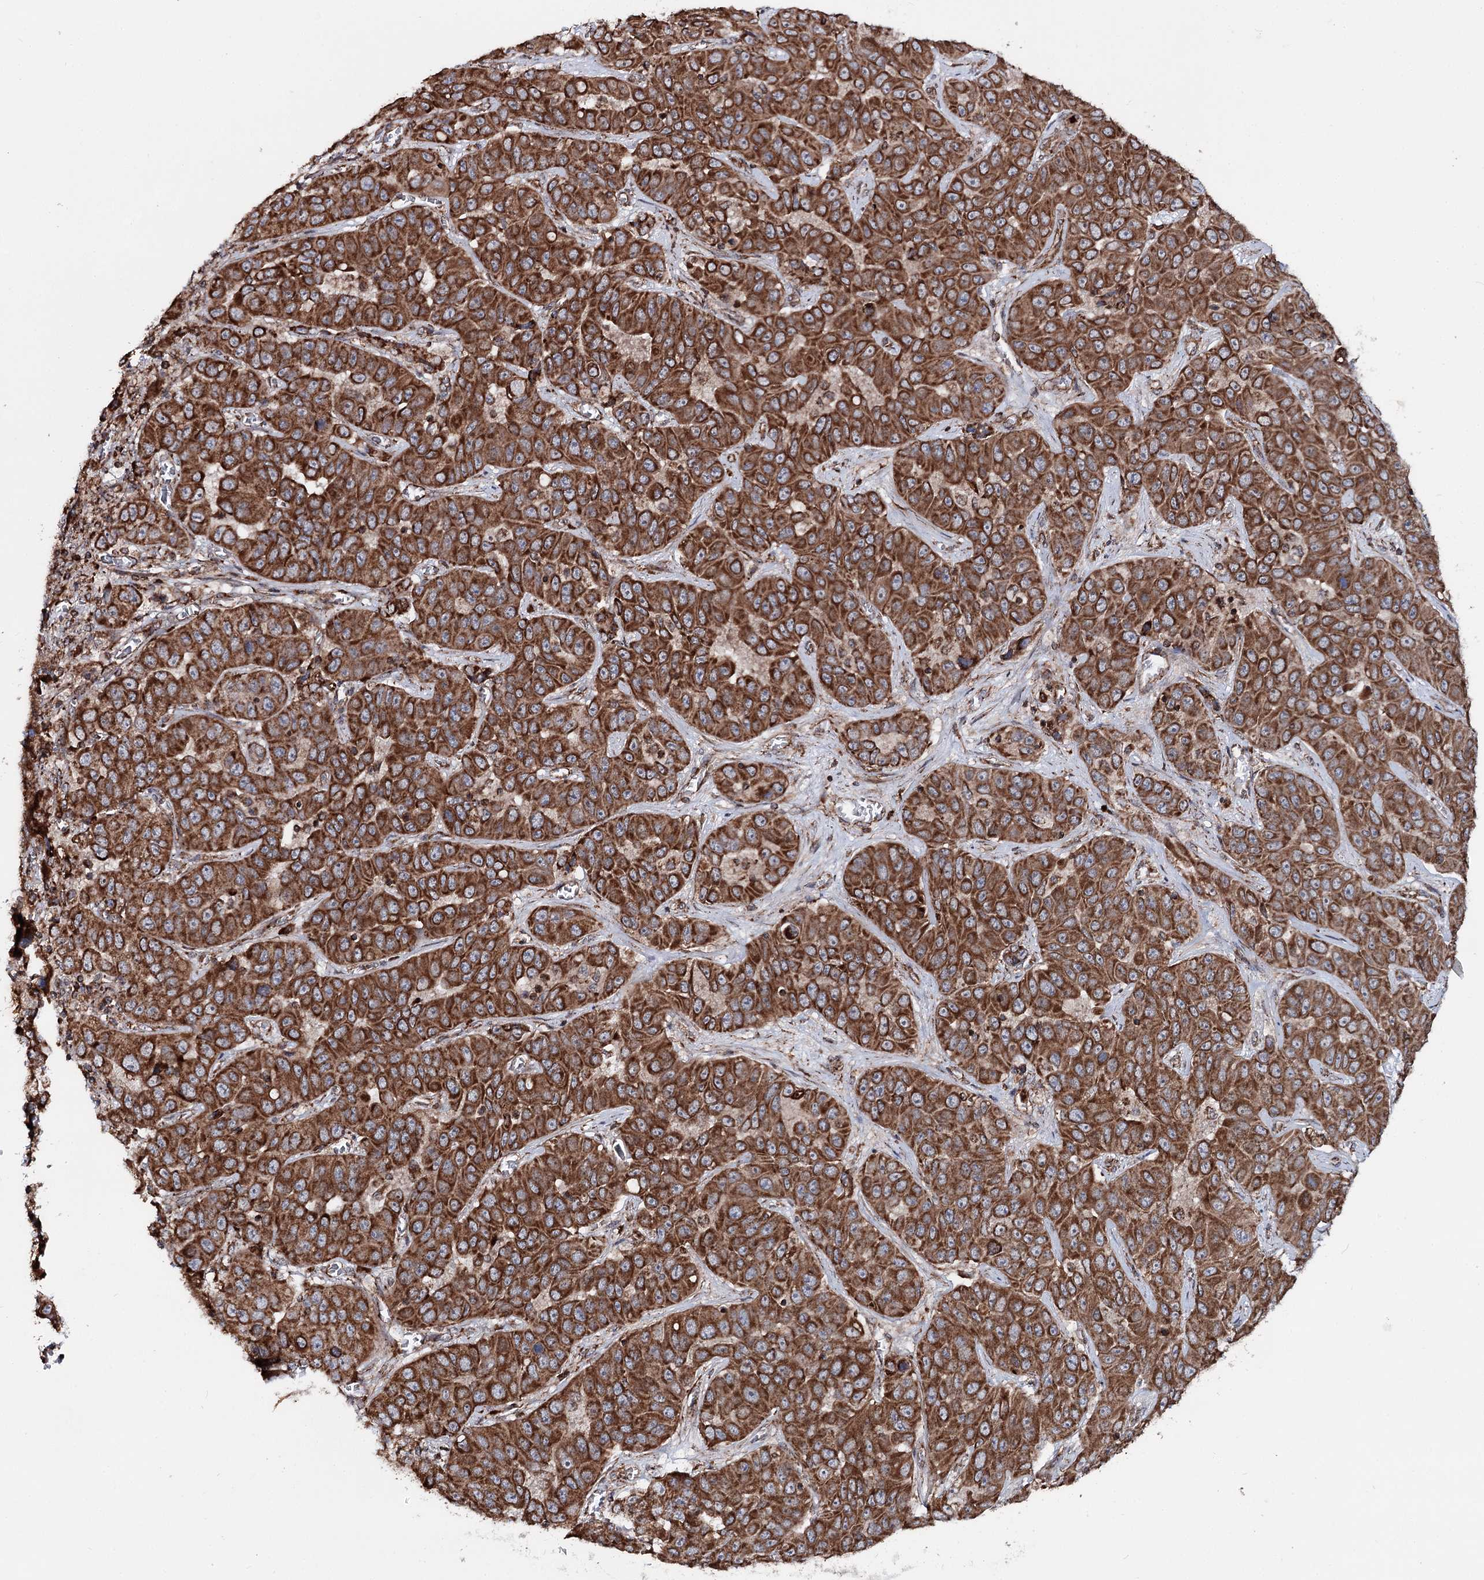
{"staining": {"intensity": "strong", "quantity": ">75%", "location": "cytoplasmic/membranous"}, "tissue": "liver cancer", "cell_type": "Tumor cells", "image_type": "cancer", "snomed": [{"axis": "morphology", "description": "Cholangiocarcinoma"}, {"axis": "topography", "description": "Liver"}], "caption": "A photomicrograph of human liver cholangiocarcinoma stained for a protein exhibits strong cytoplasmic/membranous brown staining in tumor cells.", "gene": "FGFR1OP2", "patient": {"sex": "female", "age": 52}}